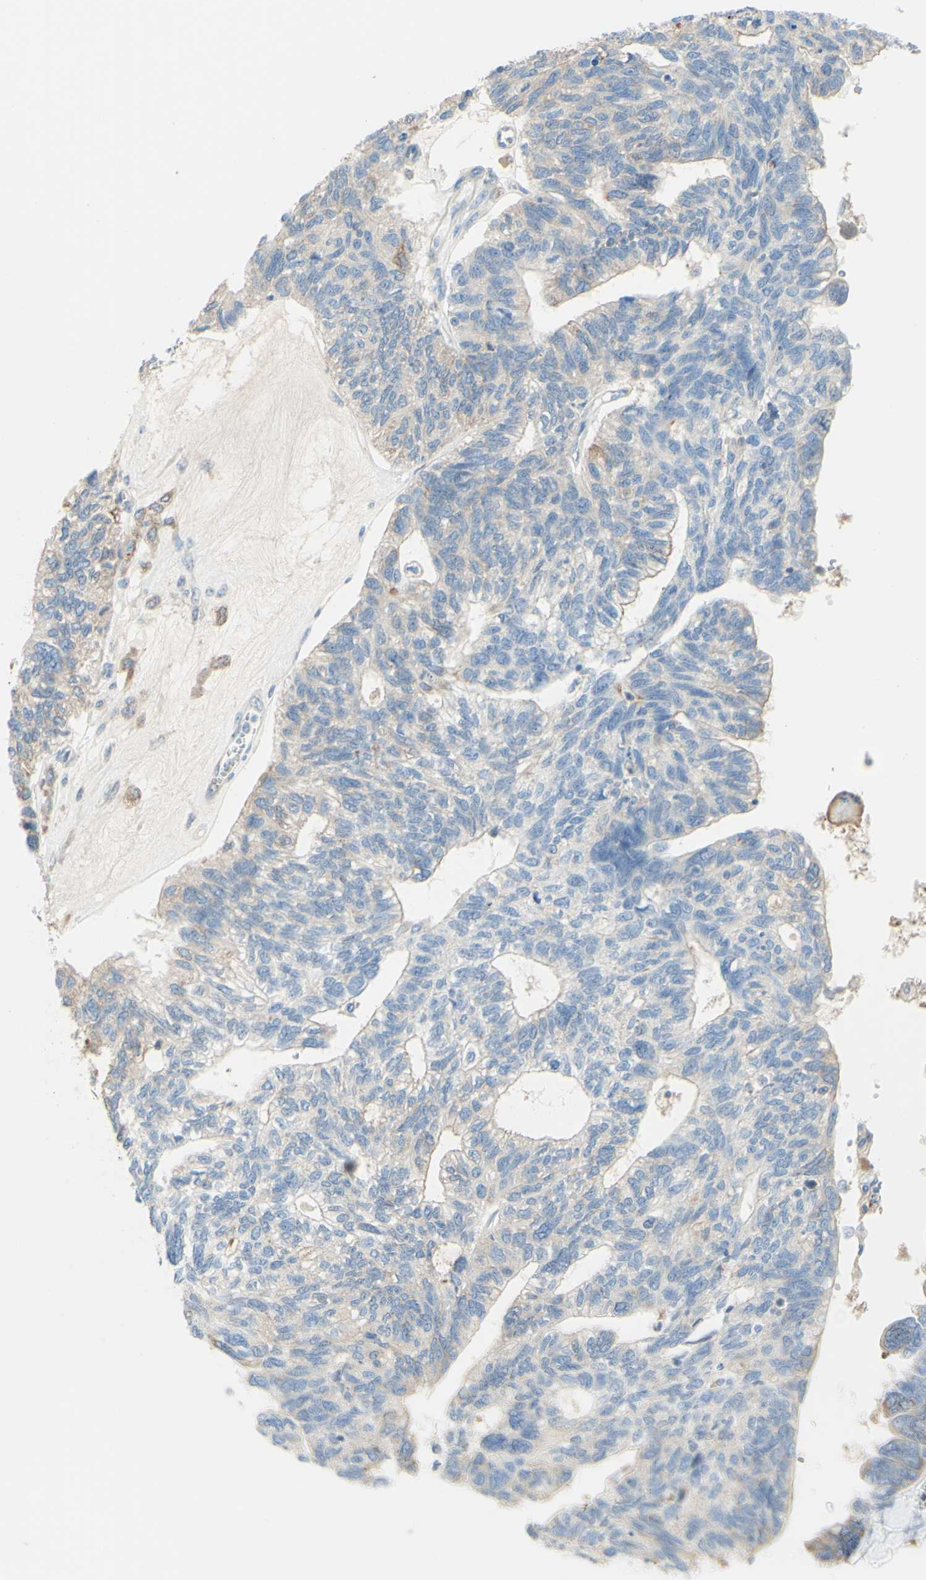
{"staining": {"intensity": "weak", "quantity": "<25%", "location": "cytoplasmic/membranous"}, "tissue": "ovarian cancer", "cell_type": "Tumor cells", "image_type": "cancer", "snomed": [{"axis": "morphology", "description": "Cystadenocarcinoma, serous, NOS"}, {"axis": "topography", "description": "Ovary"}], "caption": "Ovarian serous cystadenocarcinoma stained for a protein using immunohistochemistry exhibits no staining tumor cells.", "gene": "MTM1", "patient": {"sex": "female", "age": 79}}